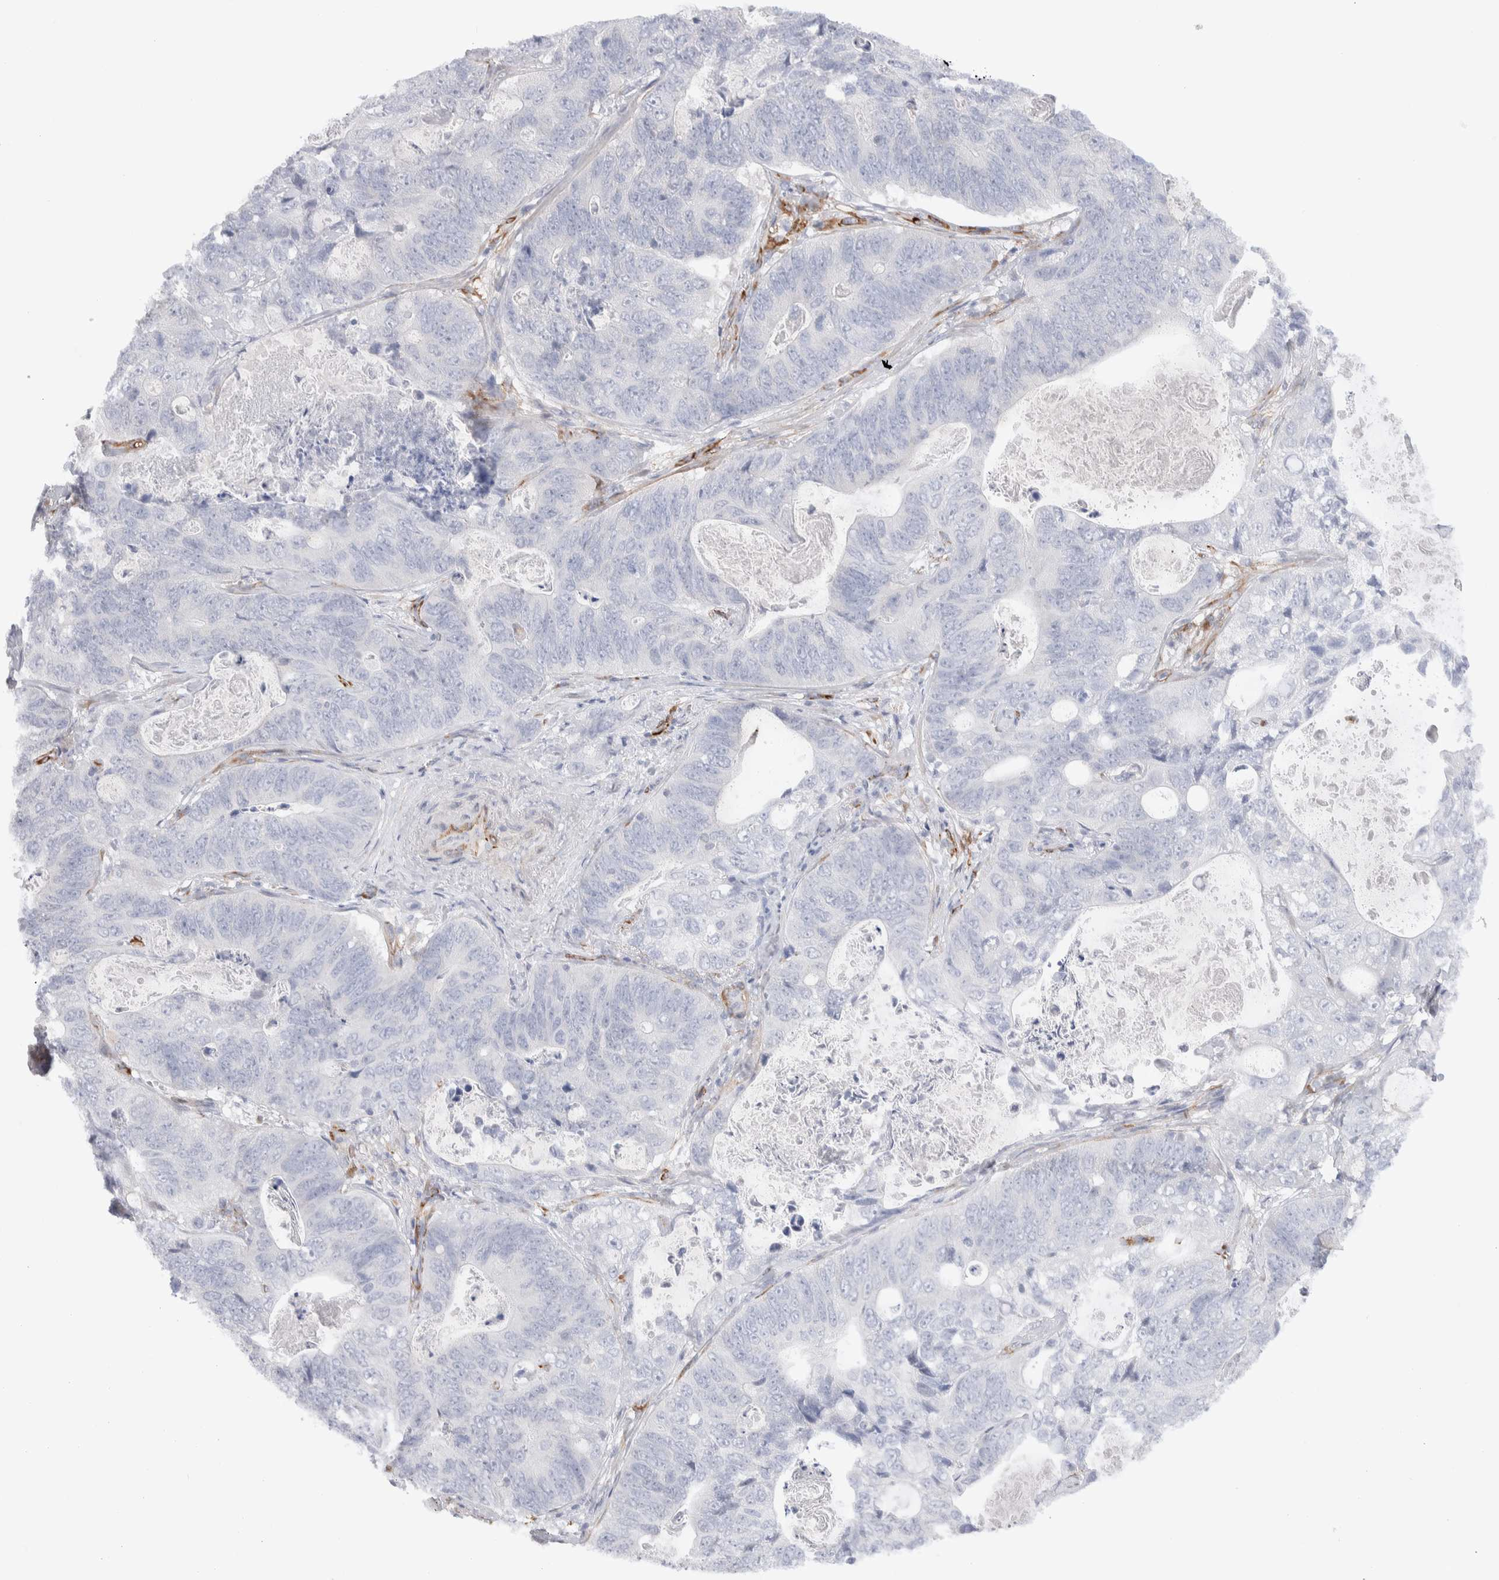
{"staining": {"intensity": "negative", "quantity": "none", "location": "none"}, "tissue": "stomach cancer", "cell_type": "Tumor cells", "image_type": "cancer", "snomed": [{"axis": "morphology", "description": "Normal tissue, NOS"}, {"axis": "morphology", "description": "Adenocarcinoma, NOS"}, {"axis": "topography", "description": "Stomach"}], "caption": "Tumor cells show no significant protein positivity in adenocarcinoma (stomach).", "gene": "SEPTIN4", "patient": {"sex": "female", "age": 89}}